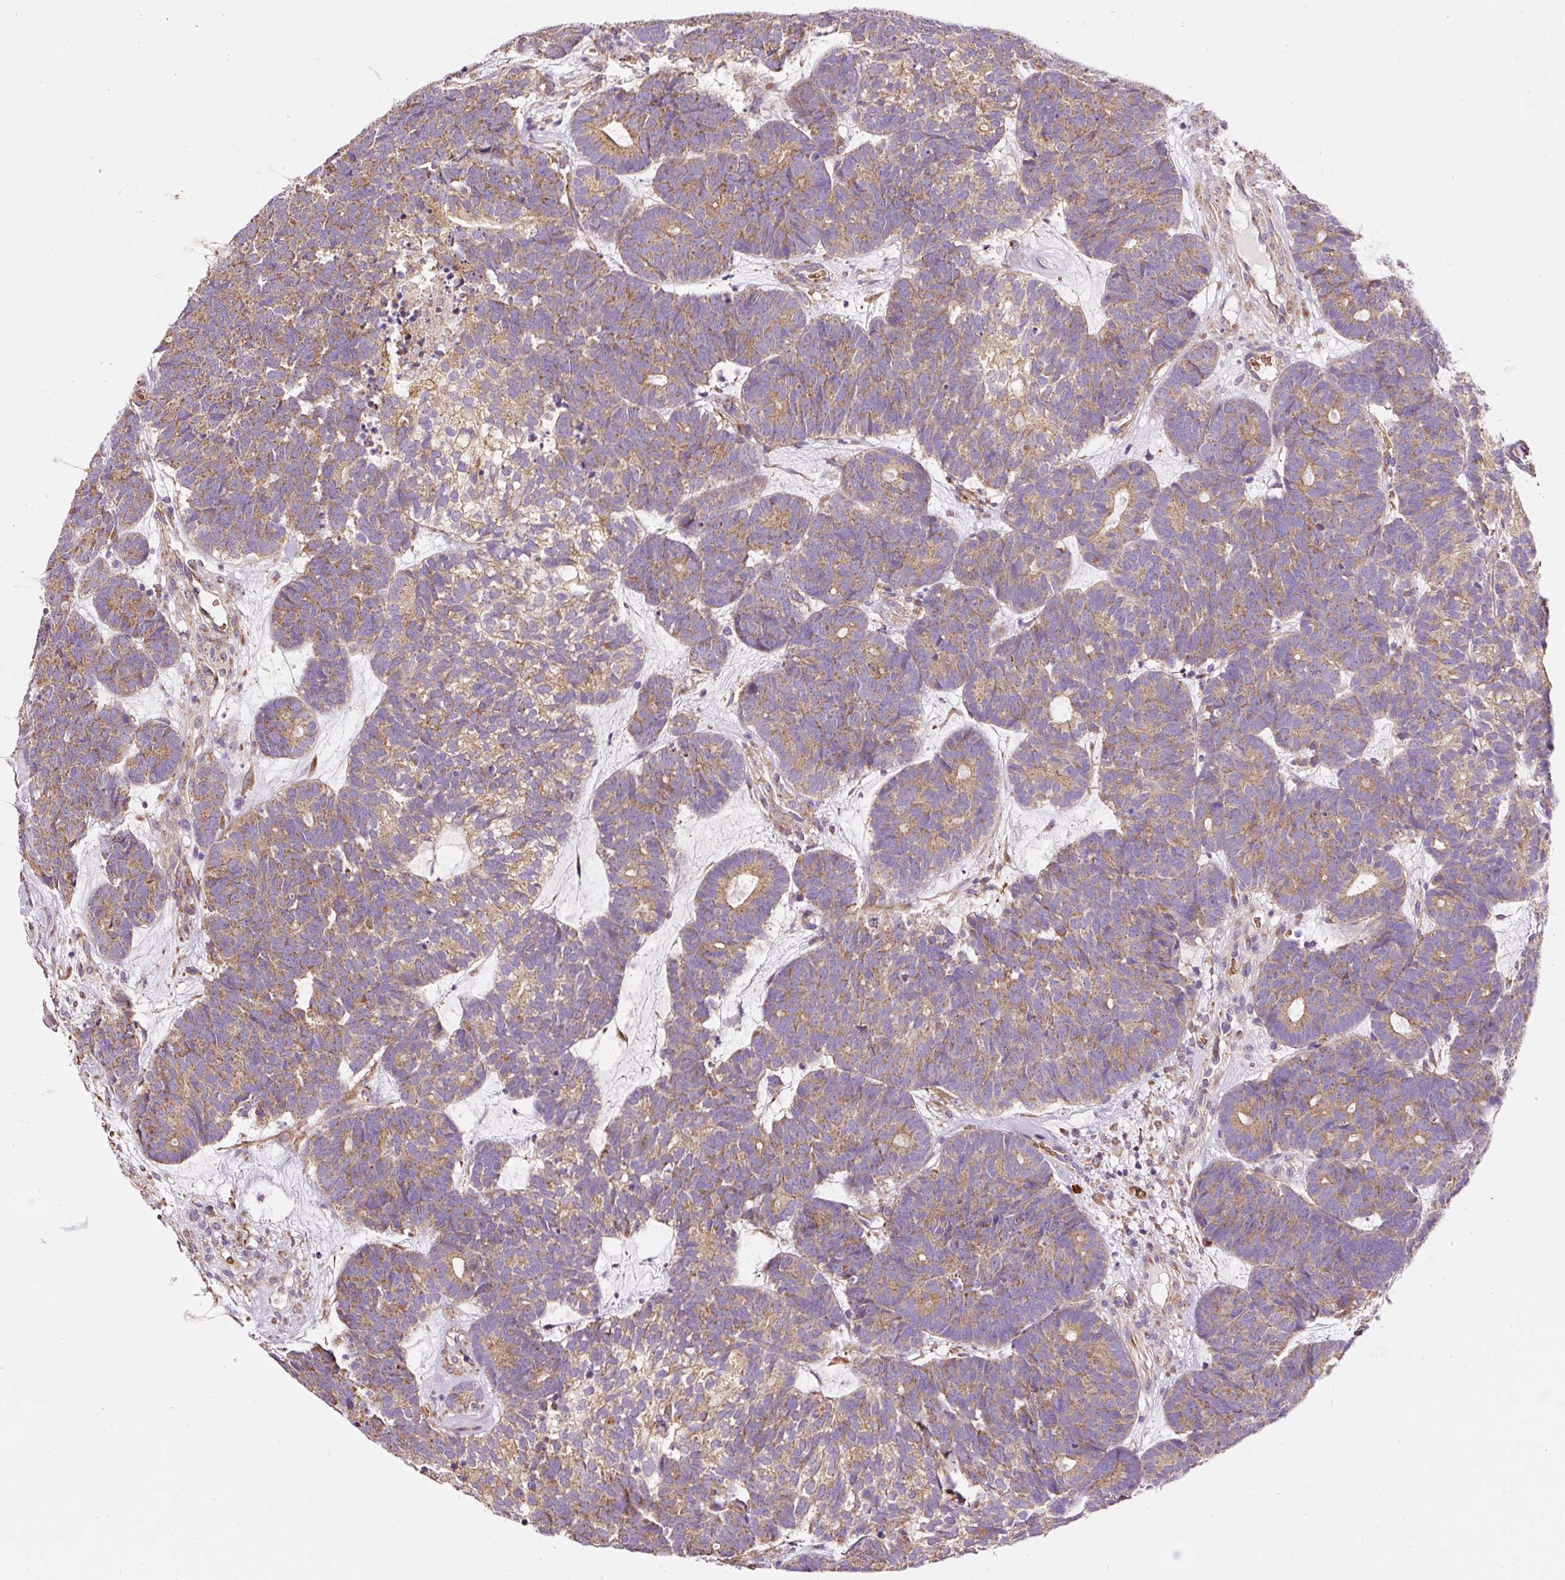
{"staining": {"intensity": "moderate", "quantity": ">75%", "location": "cytoplasmic/membranous"}, "tissue": "head and neck cancer", "cell_type": "Tumor cells", "image_type": "cancer", "snomed": [{"axis": "morphology", "description": "Adenocarcinoma, NOS"}, {"axis": "topography", "description": "Head-Neck"}], "caption": "A medium amount of moderate cytoplasmic/membranous staining is present in about >75% of tumor cells in head and neck cancer tissue.", "gene": "PRRC2A", "patient": {"sex": "female", "age": 81}}